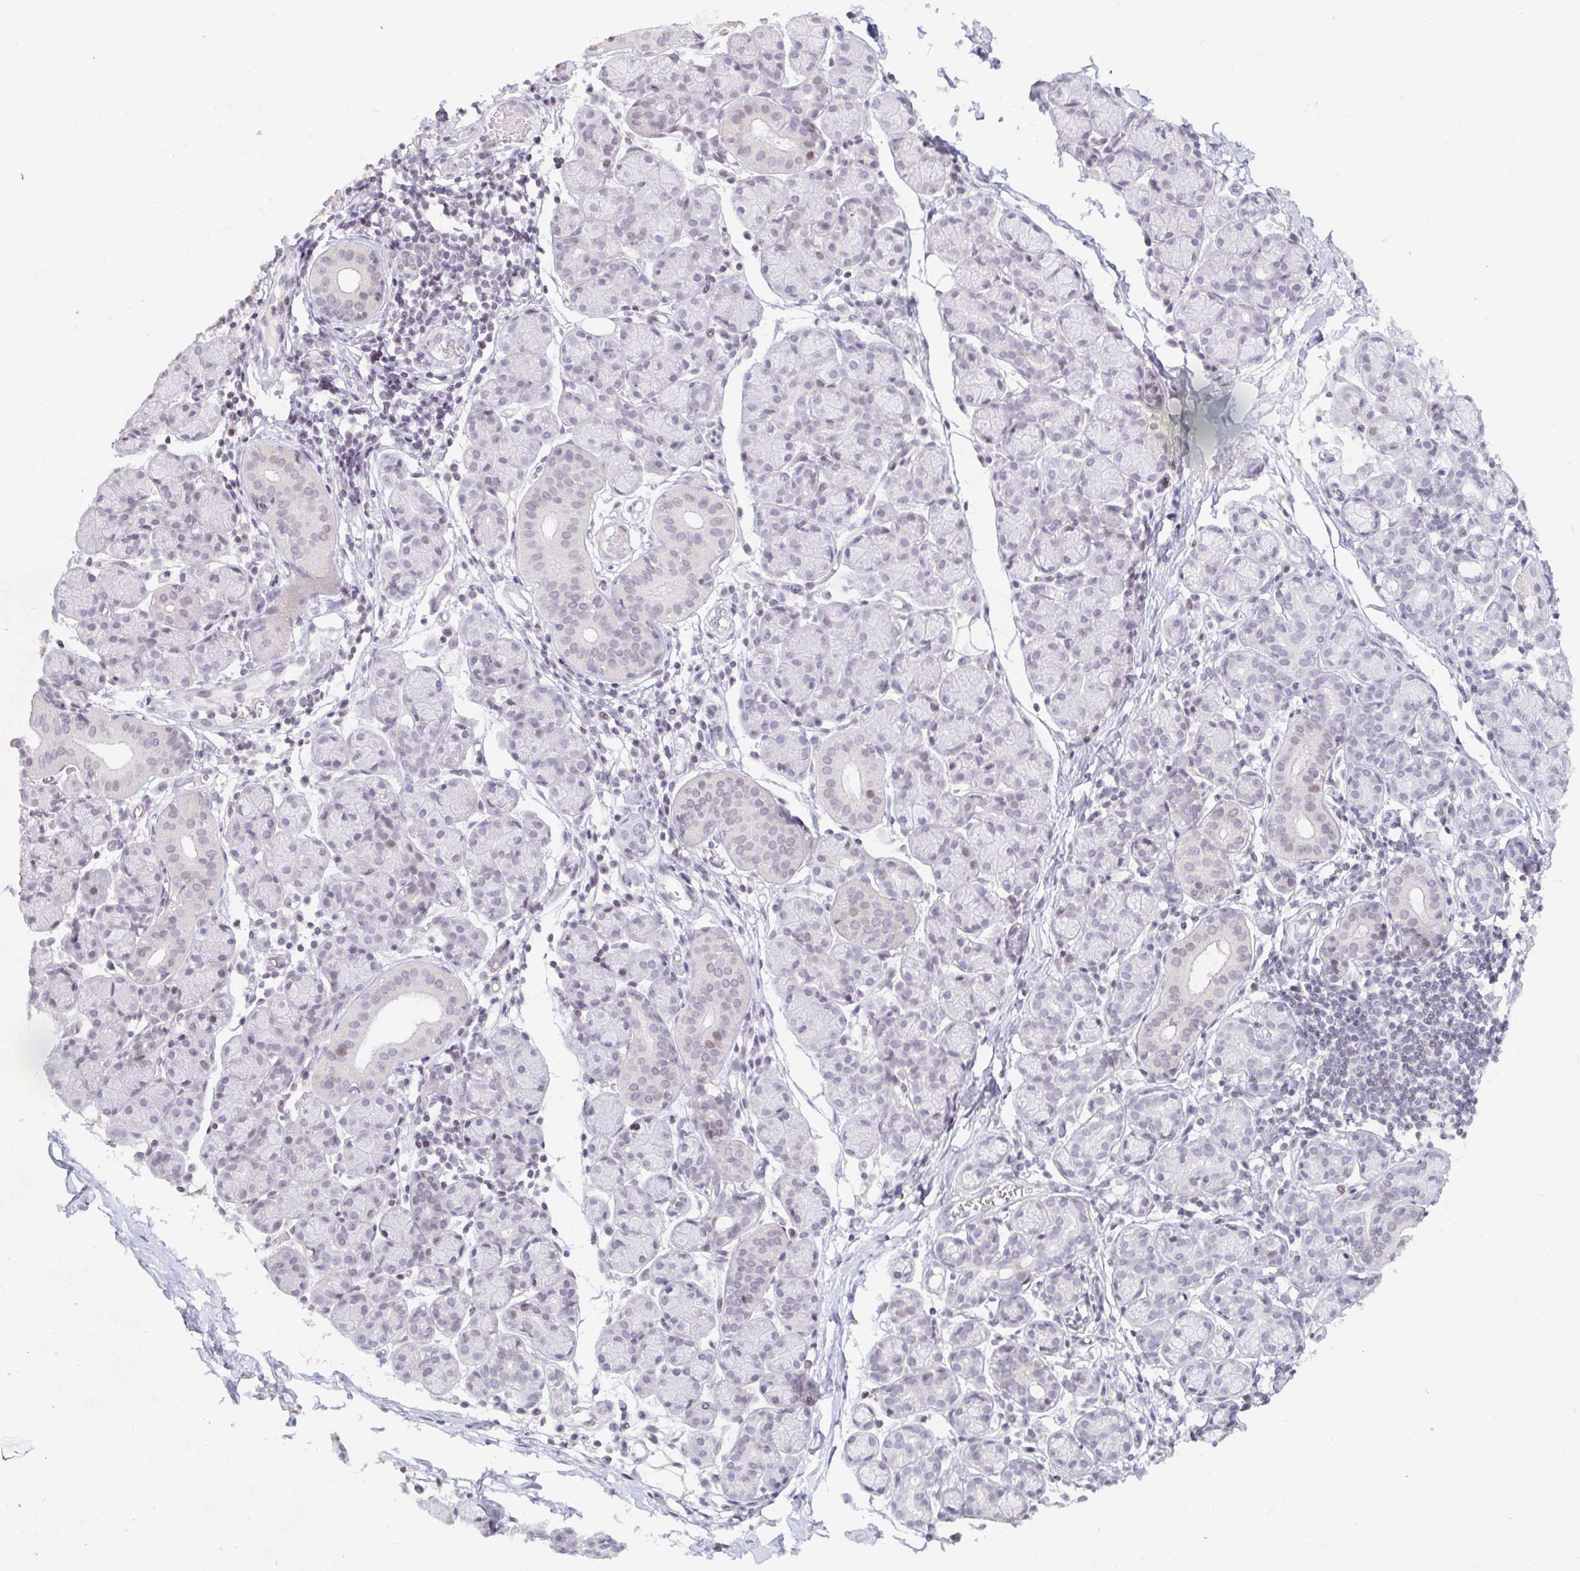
{"staining": {"intensity": "weak", "quantity": "<25%", "location": "cytoplasmic/membranous"}, "tissue": "salivary gland", "cell_type": "Glandular cells", "image_type": "normal", "snomed": [{"axis": "morphology", "description": "Normal tissue, NOS"}, {"axis": "morphology", "description": "Inflammation, NOS"}, {"axis": "topography", "description": "Lymph node"}, {"axis": "topography", "description": "Salivary gland"}], "caption": "A high-resolution histopathology image shows immunohistochemistry (IHC) staining of unremarkable salivary gland, which displays no significant positivity in glandular cells.", "gene": "NME9", "patient": {"sex": "male", "age": 3}}